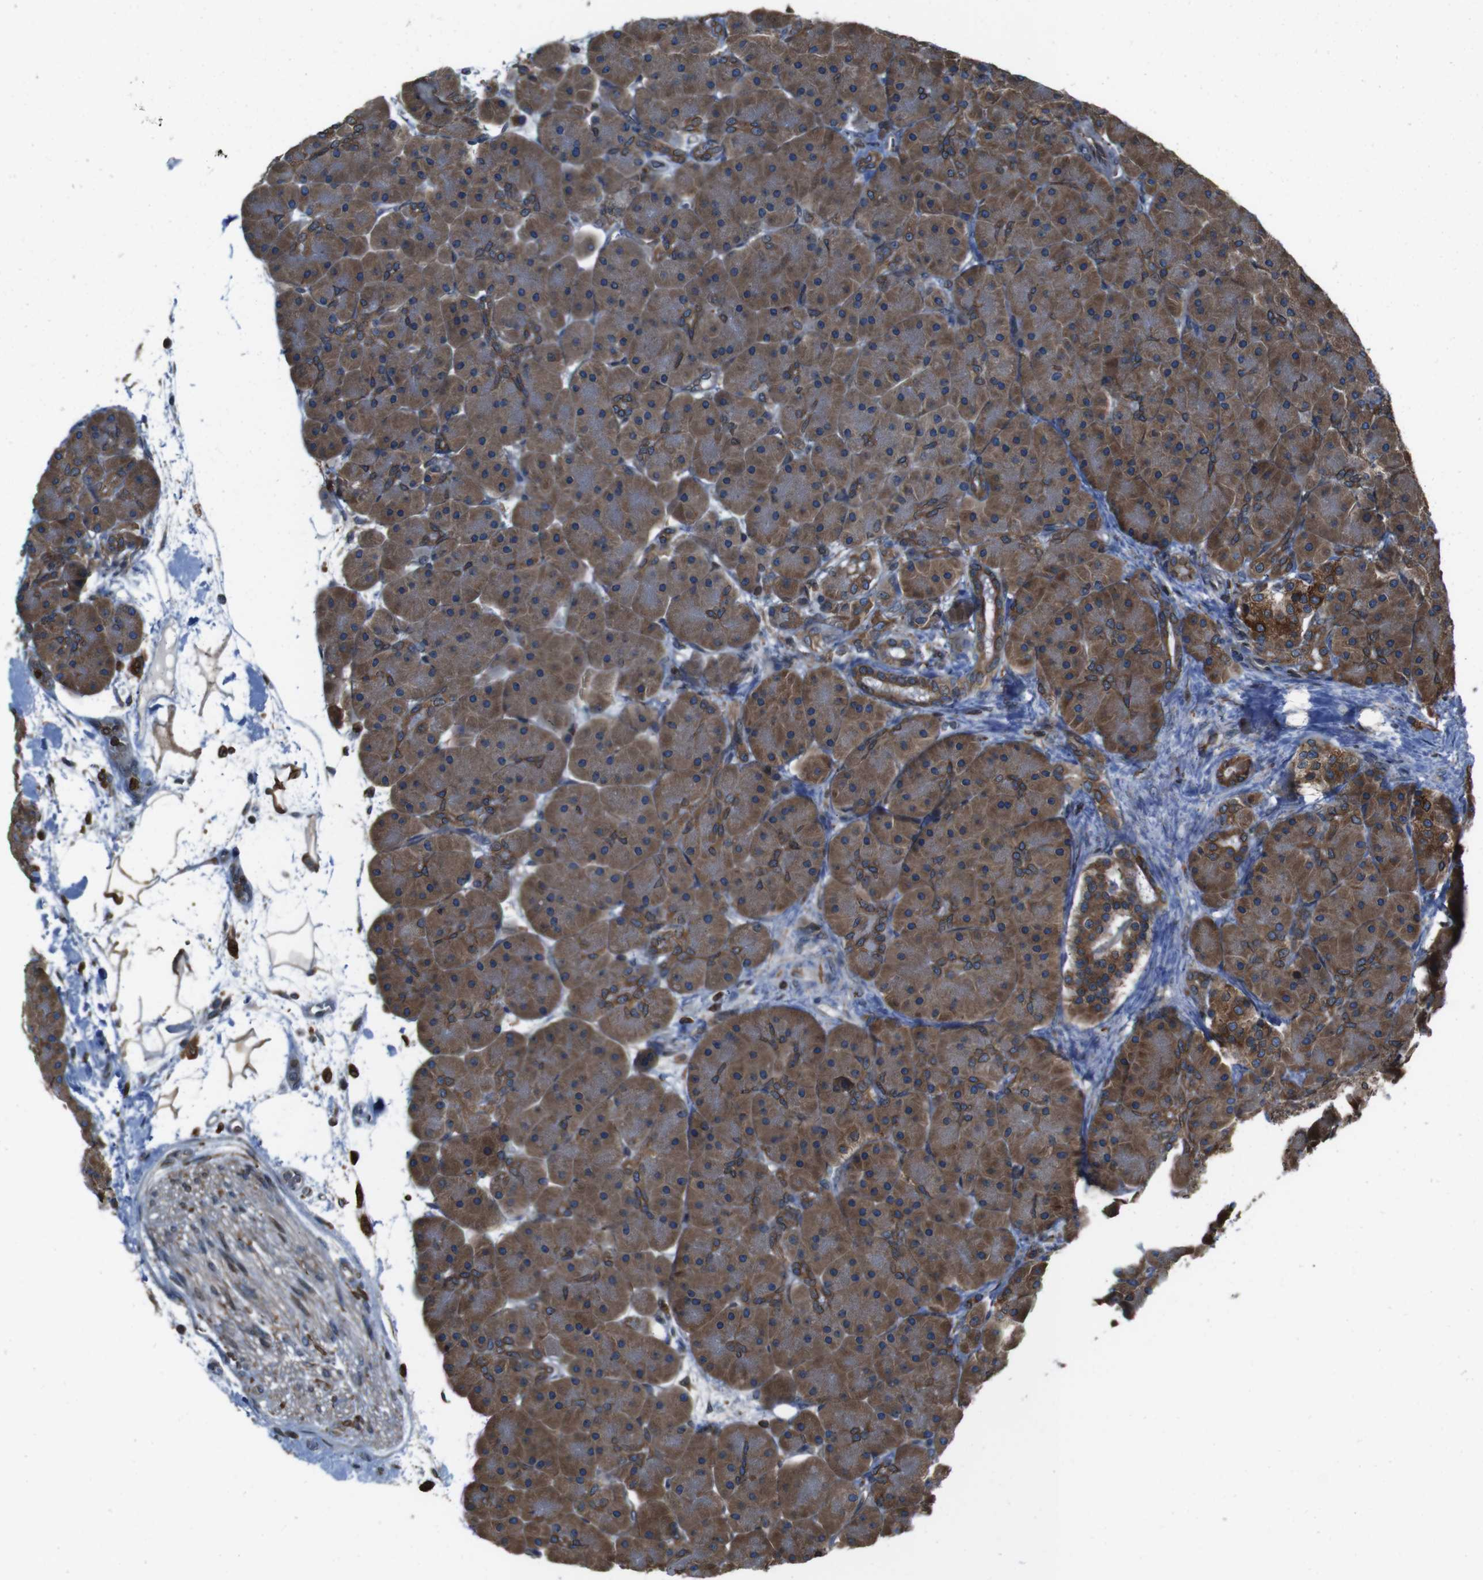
{"staining": {"intensity": "moderate", "quantity": ">75%", "location": "cytoplasmic/membranous"}, "tissue": "pancreas", "cell_type": "Exocrine glandular cells", "image_type": "normal", "snomed": [{"axis": "morphology", "description": "Normal tissue, NOS"}, {"axis": "topography", "description": "Pancreas"}], "caption": "Immunohistochemistry (IHC) staining of normal pancreas, which demonstrates medium levels of moderate cytoplasmic/membranous positivity in approximately >75% of exocrine glandular cells indicating moderate cytoplasmic/membranous protein positivity. The staining was performed using DAB (3,3'-diaminobenzidine) (brown) for protein detection and nuclei were counterstained in hematoxylin (blue).", "gene": "APMAP", "patient": {"sex": "male", "age": 66}}